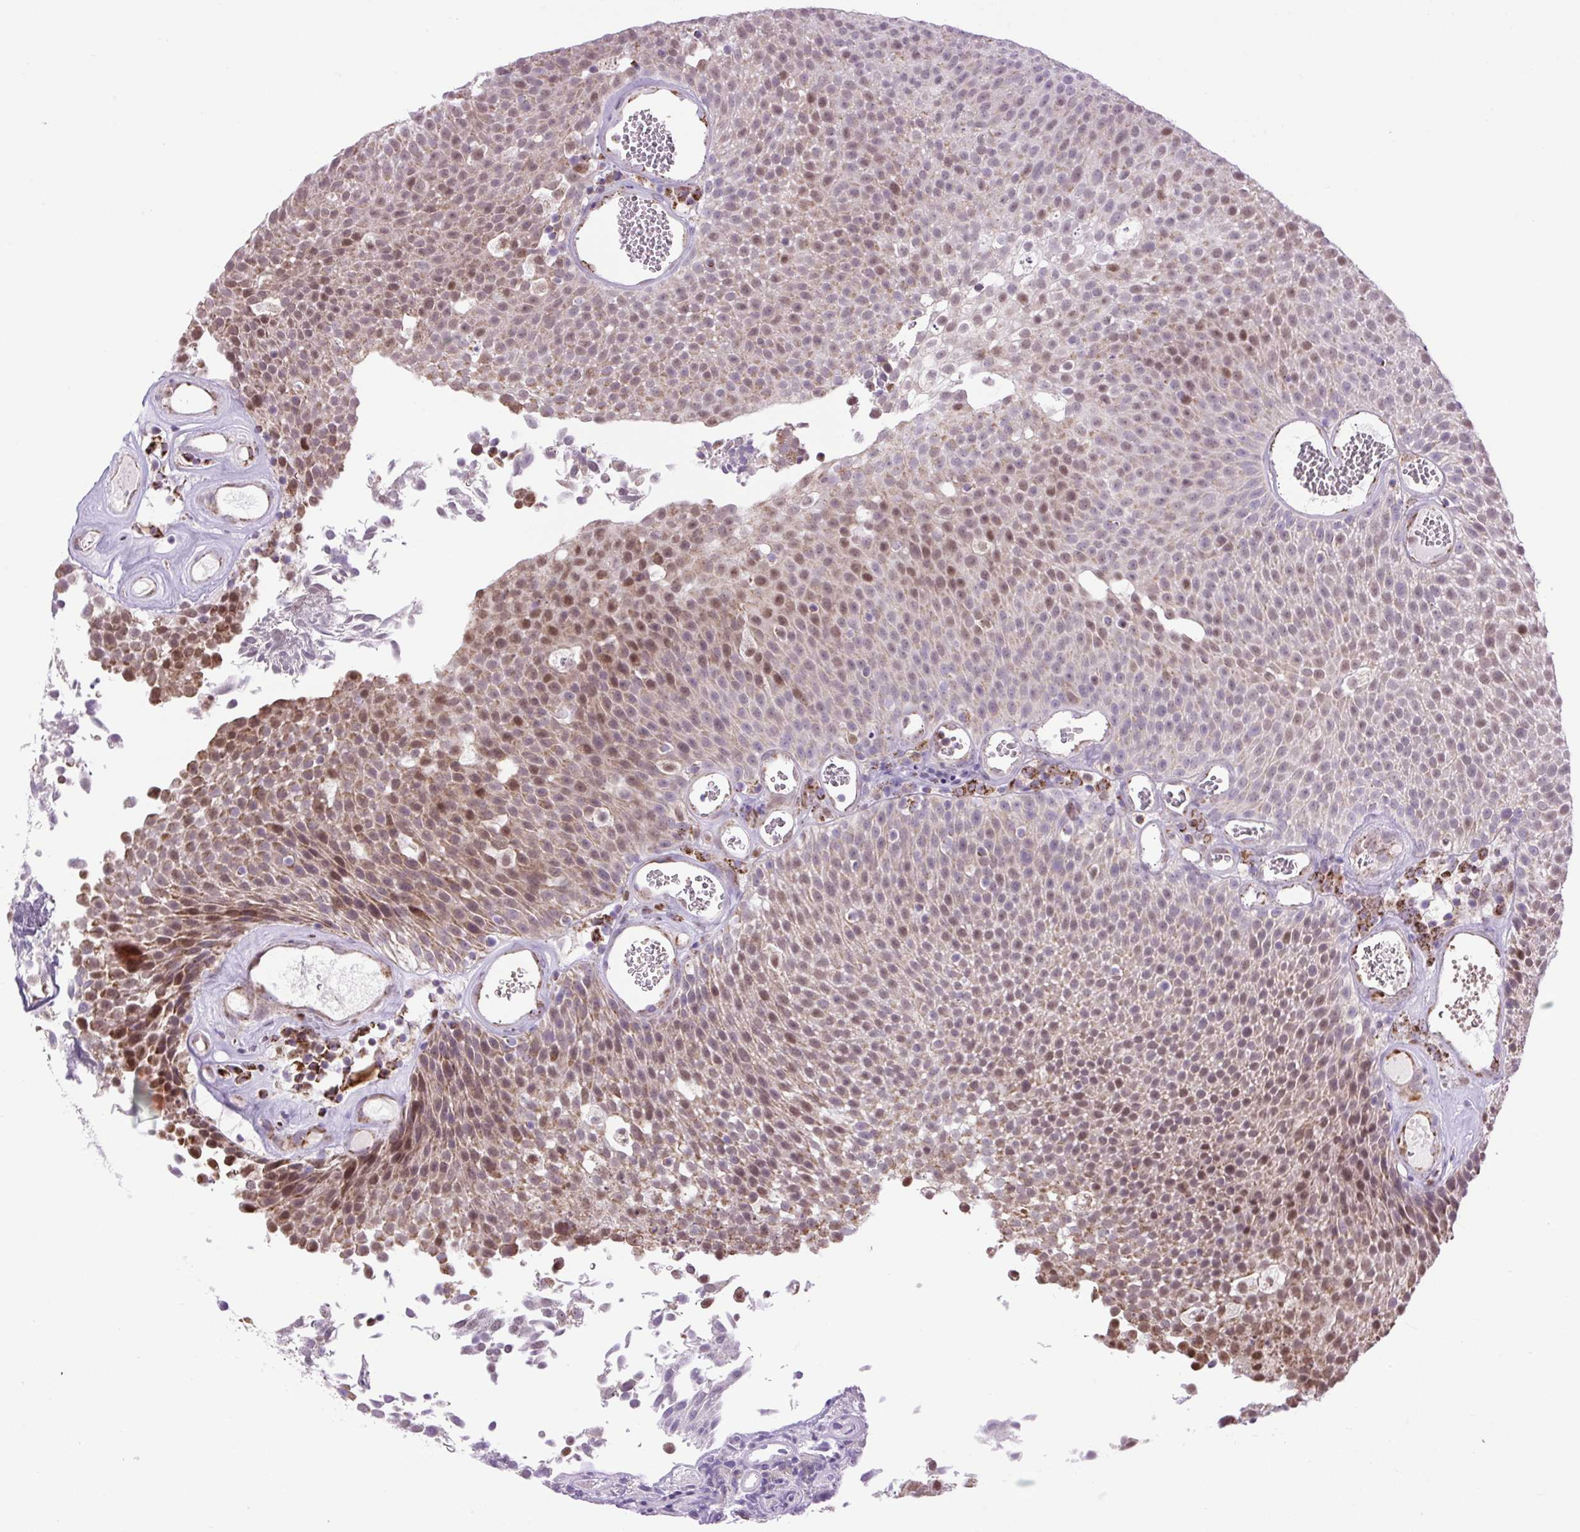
{"staining": {"intensity": "moderate", "quantity": ">75%", "location": "nuclear"}, "tissue": "urothelial cancer", "cell_type": "Tumor cells", "image_type": "cancer", "snomed": [{"axis": "morphology", "description": "Urothelial carcinoma, Low grade"}, {"axis": "topography", "description": "Urinary bladder"}], "caption": "A brown stain labels moderate nuclear positivity of a protein in human low-grade urothelial carcinoma tumor cells.", "gene": "SCO2", "patient": {"sex": "female", "age": 79}}